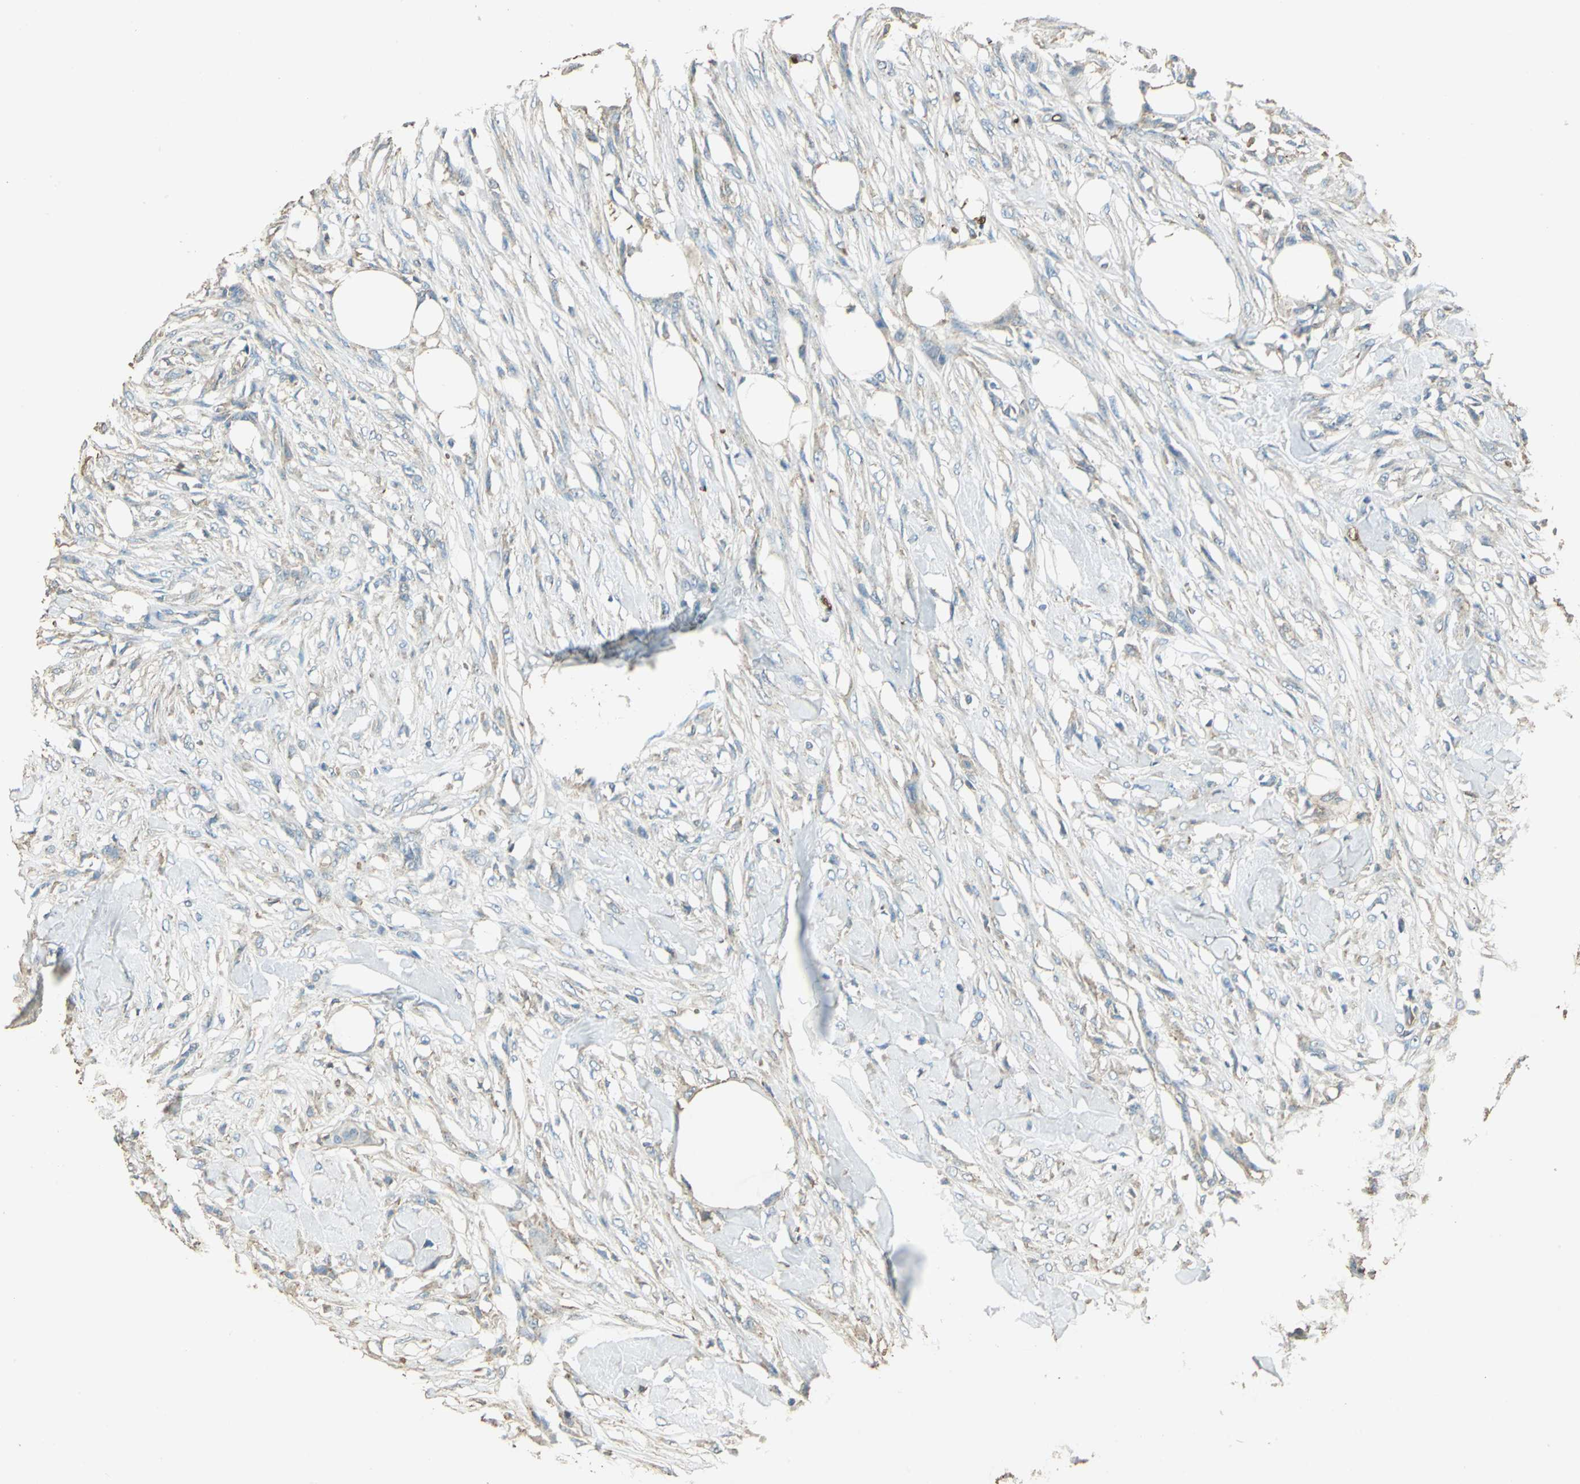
{"staining": {"intensity": "negative", "quantity": "none", "location": "none"}, "tissue": "skin cancer", "cell_type": "Tumor cells", "image_type": "cancer", "snomed": [{"axis": "morphology", "description": "Normal tissue, NOS"}, {"axis": "morphology", "description": "Squamous cell carcinoma, NOS"}, {"axis": "topography", "description": "Skin"}], "caption": "An immunohistochemistry photomicrograph of skin squamous cell carcinoma is shown. There is no staining in tumor cells of skin squamous cell carcinoma.", "gene": "TRAPPC2", "patient": {"sex": "female", "age": 59}}